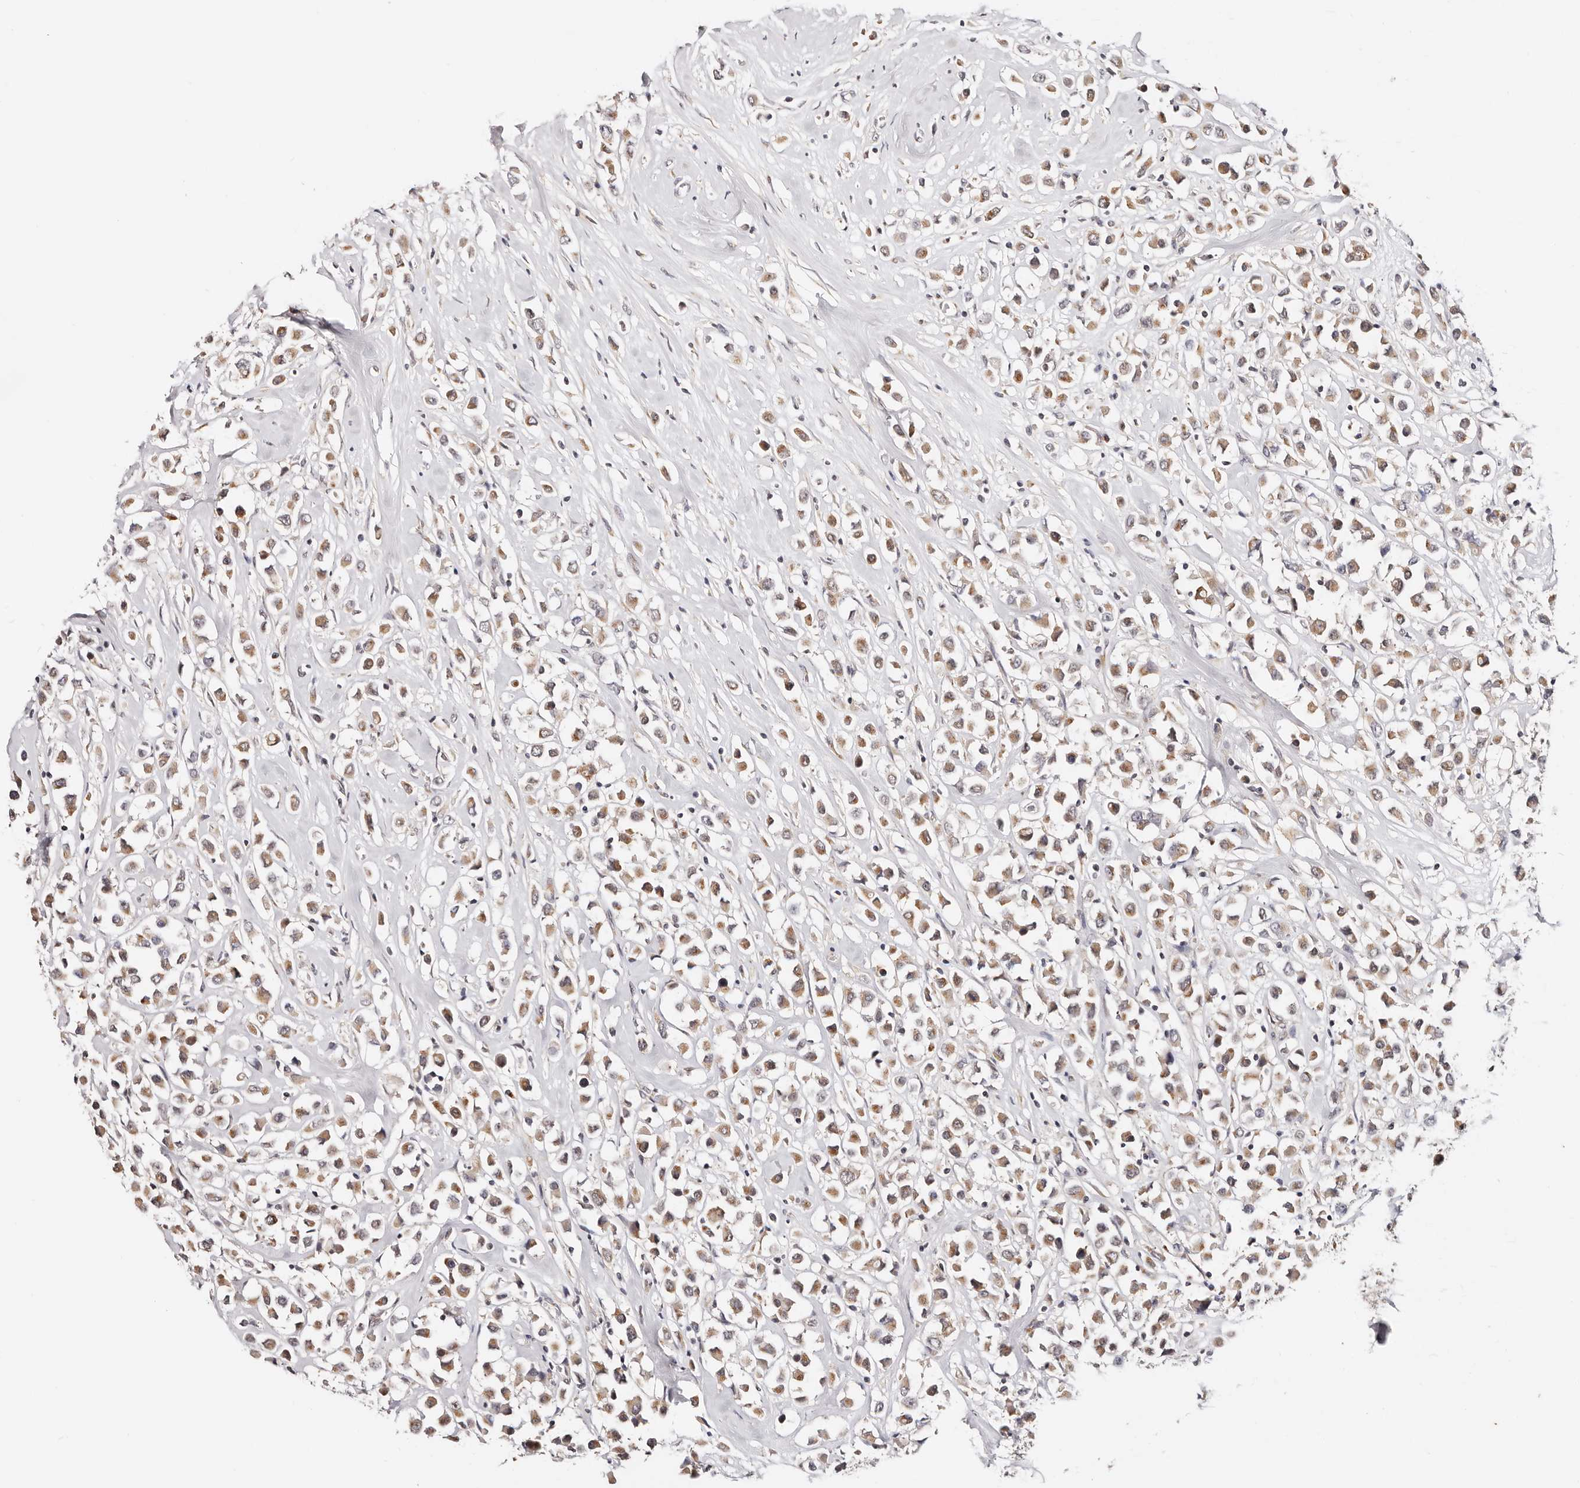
{"staining": {"intensity": "moderate", "quantity": ">75%", "location": "cytoplasmic/membranous"}, "tissue": "breast cancer", "cell_type": "Tumor cells", "image_type": "cancer", "snomed": [{"axis": "morphology", "description": "Duct carcinoma"}, {"axis": "topography", "description": "Breast"}], "caption": "Brown immunohistochemical staining in human breast invasive ductal carcinoma demonstrates moderate cytoplasmic/membranous positivity in about >75% of tumor cells. Immunohistochemistry stains the protein of interest in brown and the nuclei are stained blue.", "gene": "VIPAS39", "patient": {"sex": "female", "age": 61}}